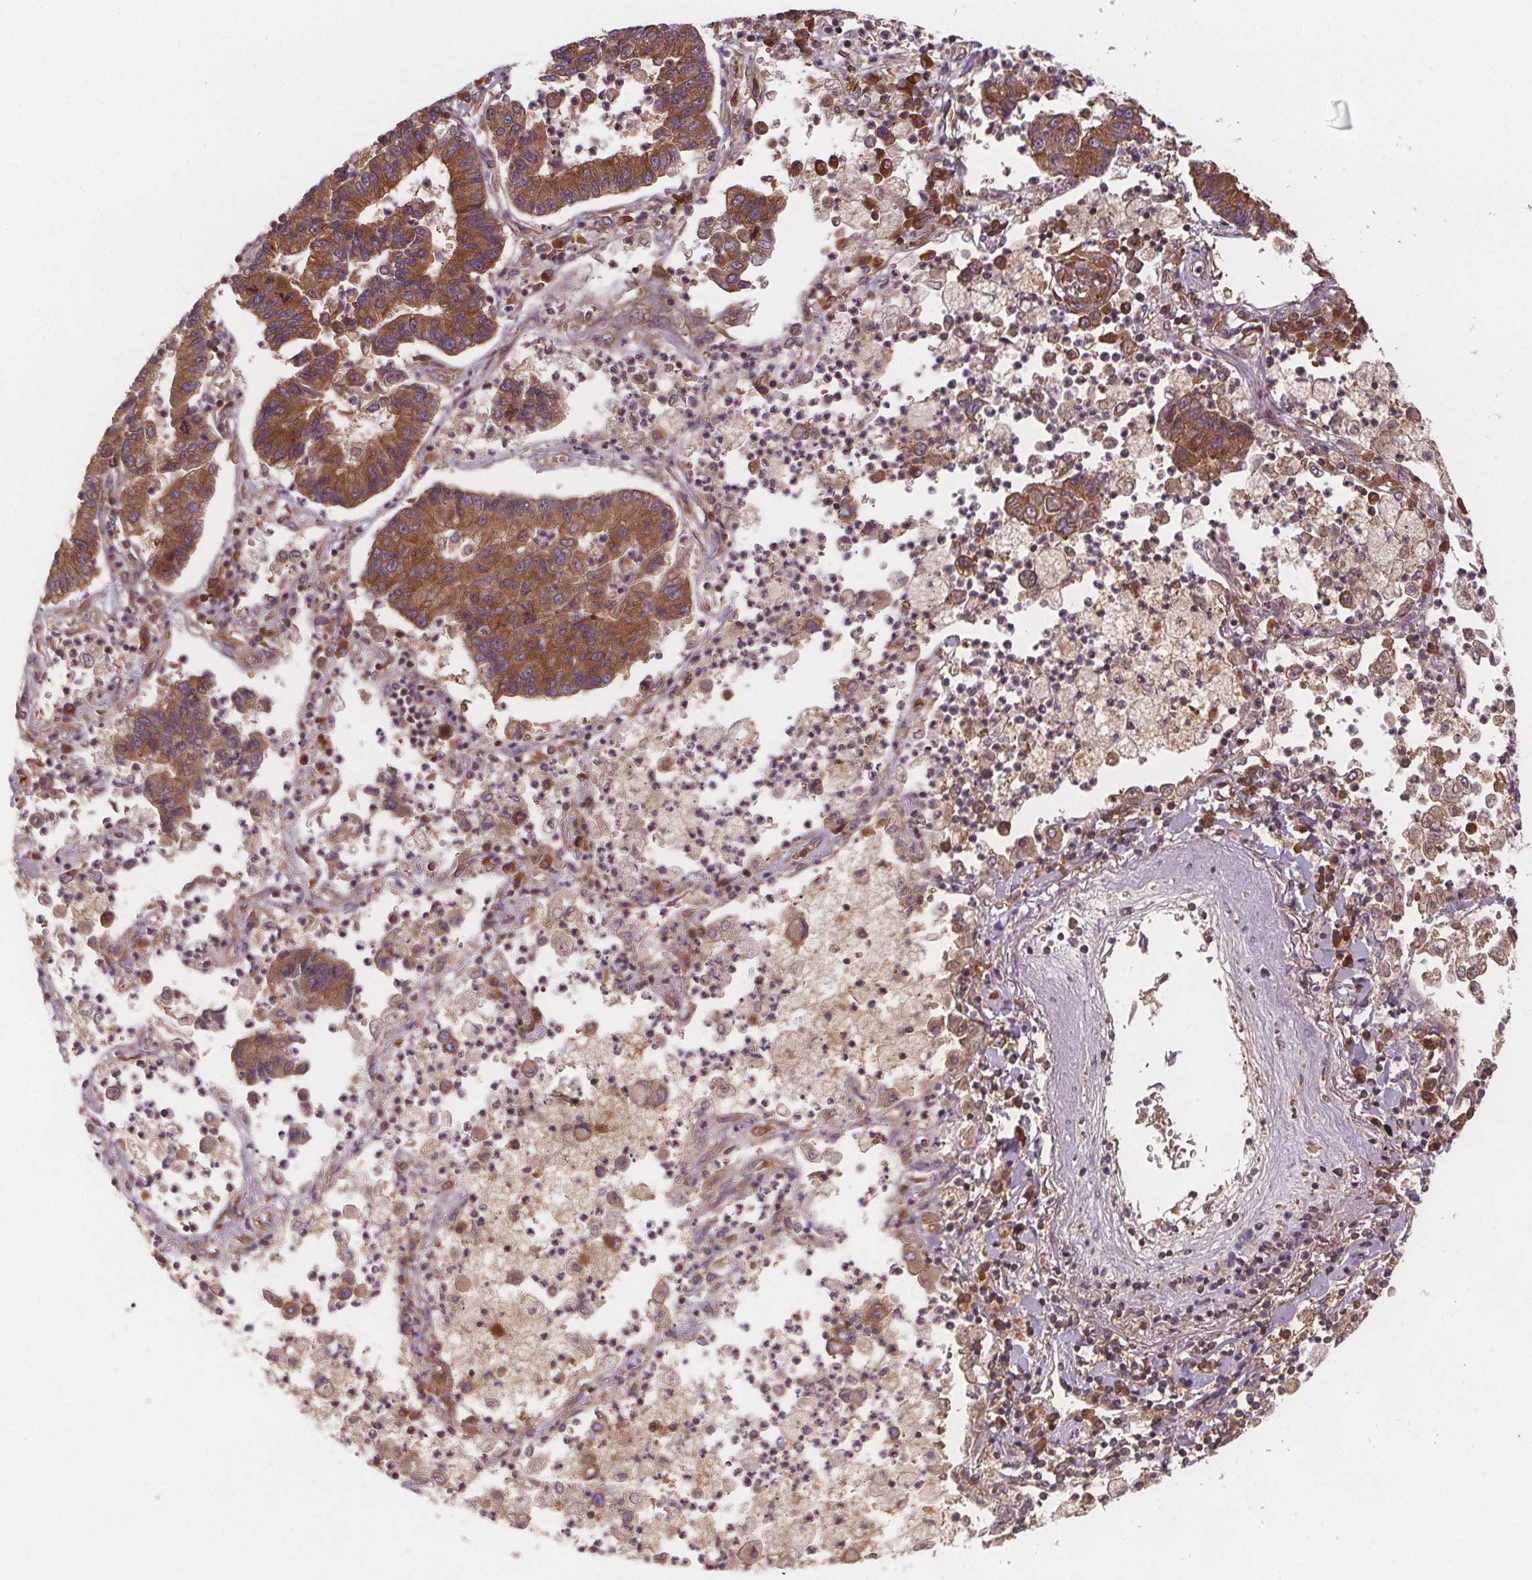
{"staining": {"intensity": "moderate", "quantity": ">75%", "location": "cytoplasmic/membranous"}, "tissue": "lung cancer", "cell_type": "Tumor cells", "image_type": "cancer", "snomed": [{"axis": "morphology", "description": "Adenocarcinoma, NOS"}, {"axis": "topography", "description": "Lung"}], "caption": "Immunohistochemical staining of human lung adenocarcinoma demonstrates medium levels of moderate cytoplasmic/membranous protein positivity in approximately >75% of tumor cells. The protein of interest is stained brown, and the nuclei are stained in blue (DAB (3,3'-diaminobenzidine) IHC with brightfield microscopy, high magnification).", "gene": "EIF3D", "patient": {"sex": "female", "age": 57}}